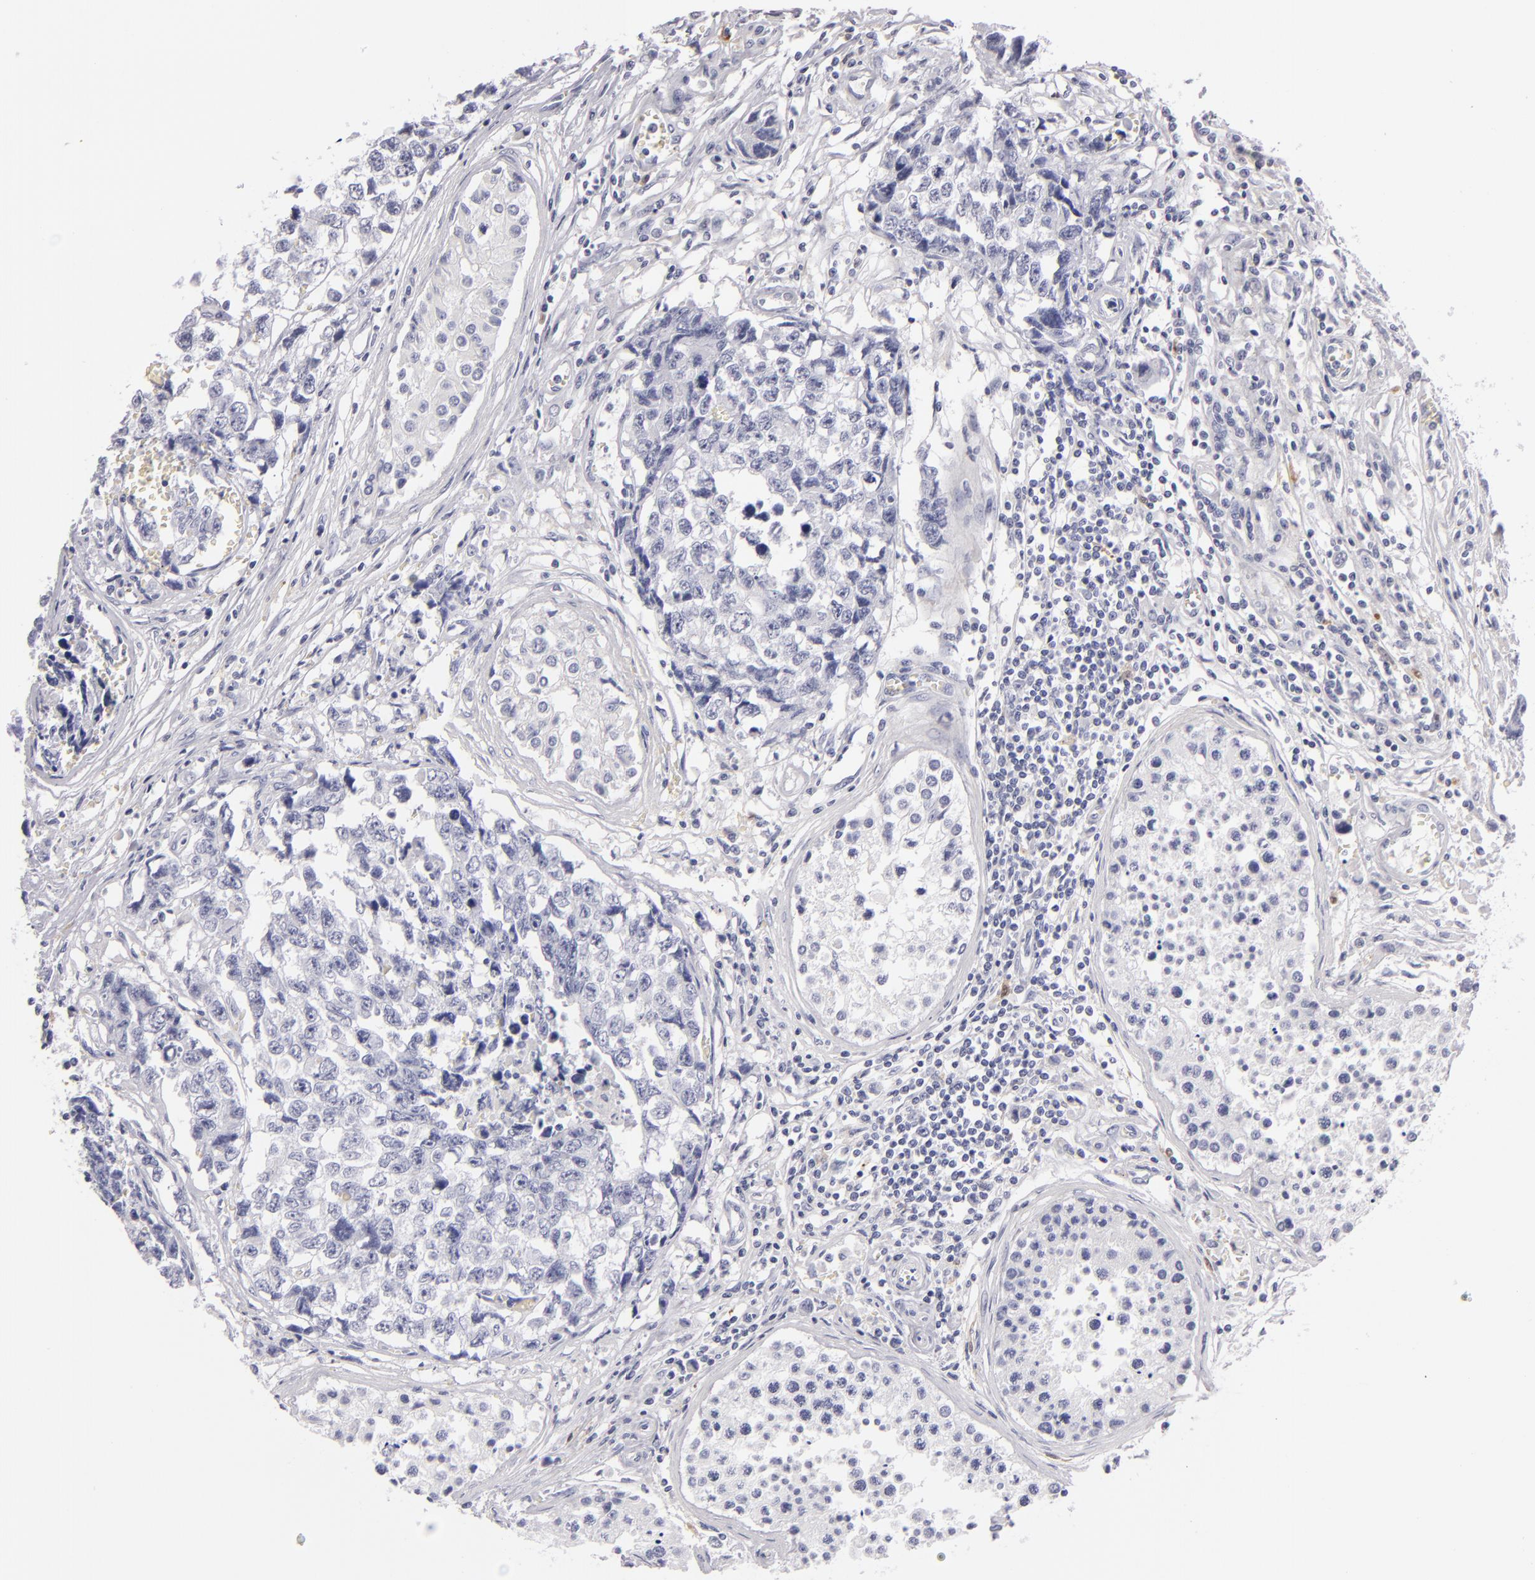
{"staining": {"intensity": "negative", "quantity": "none", "location": "none"}, "tissue": "testis cancer", "cell_type": "Tumor cells", "image_type": "cancer", "snomed": [{"axis": "morphology", "description": "Carcinoma, Embryonal, NOS"}, {"axis": "topography", "description": "Testis"}], "caption": "A photomicrograph of testis embryonal carcinoma stained for a protein reveals no brown staining in tumor cells.", "gene": "F13A1", "patient": {"sex": "male", "age": 31}}